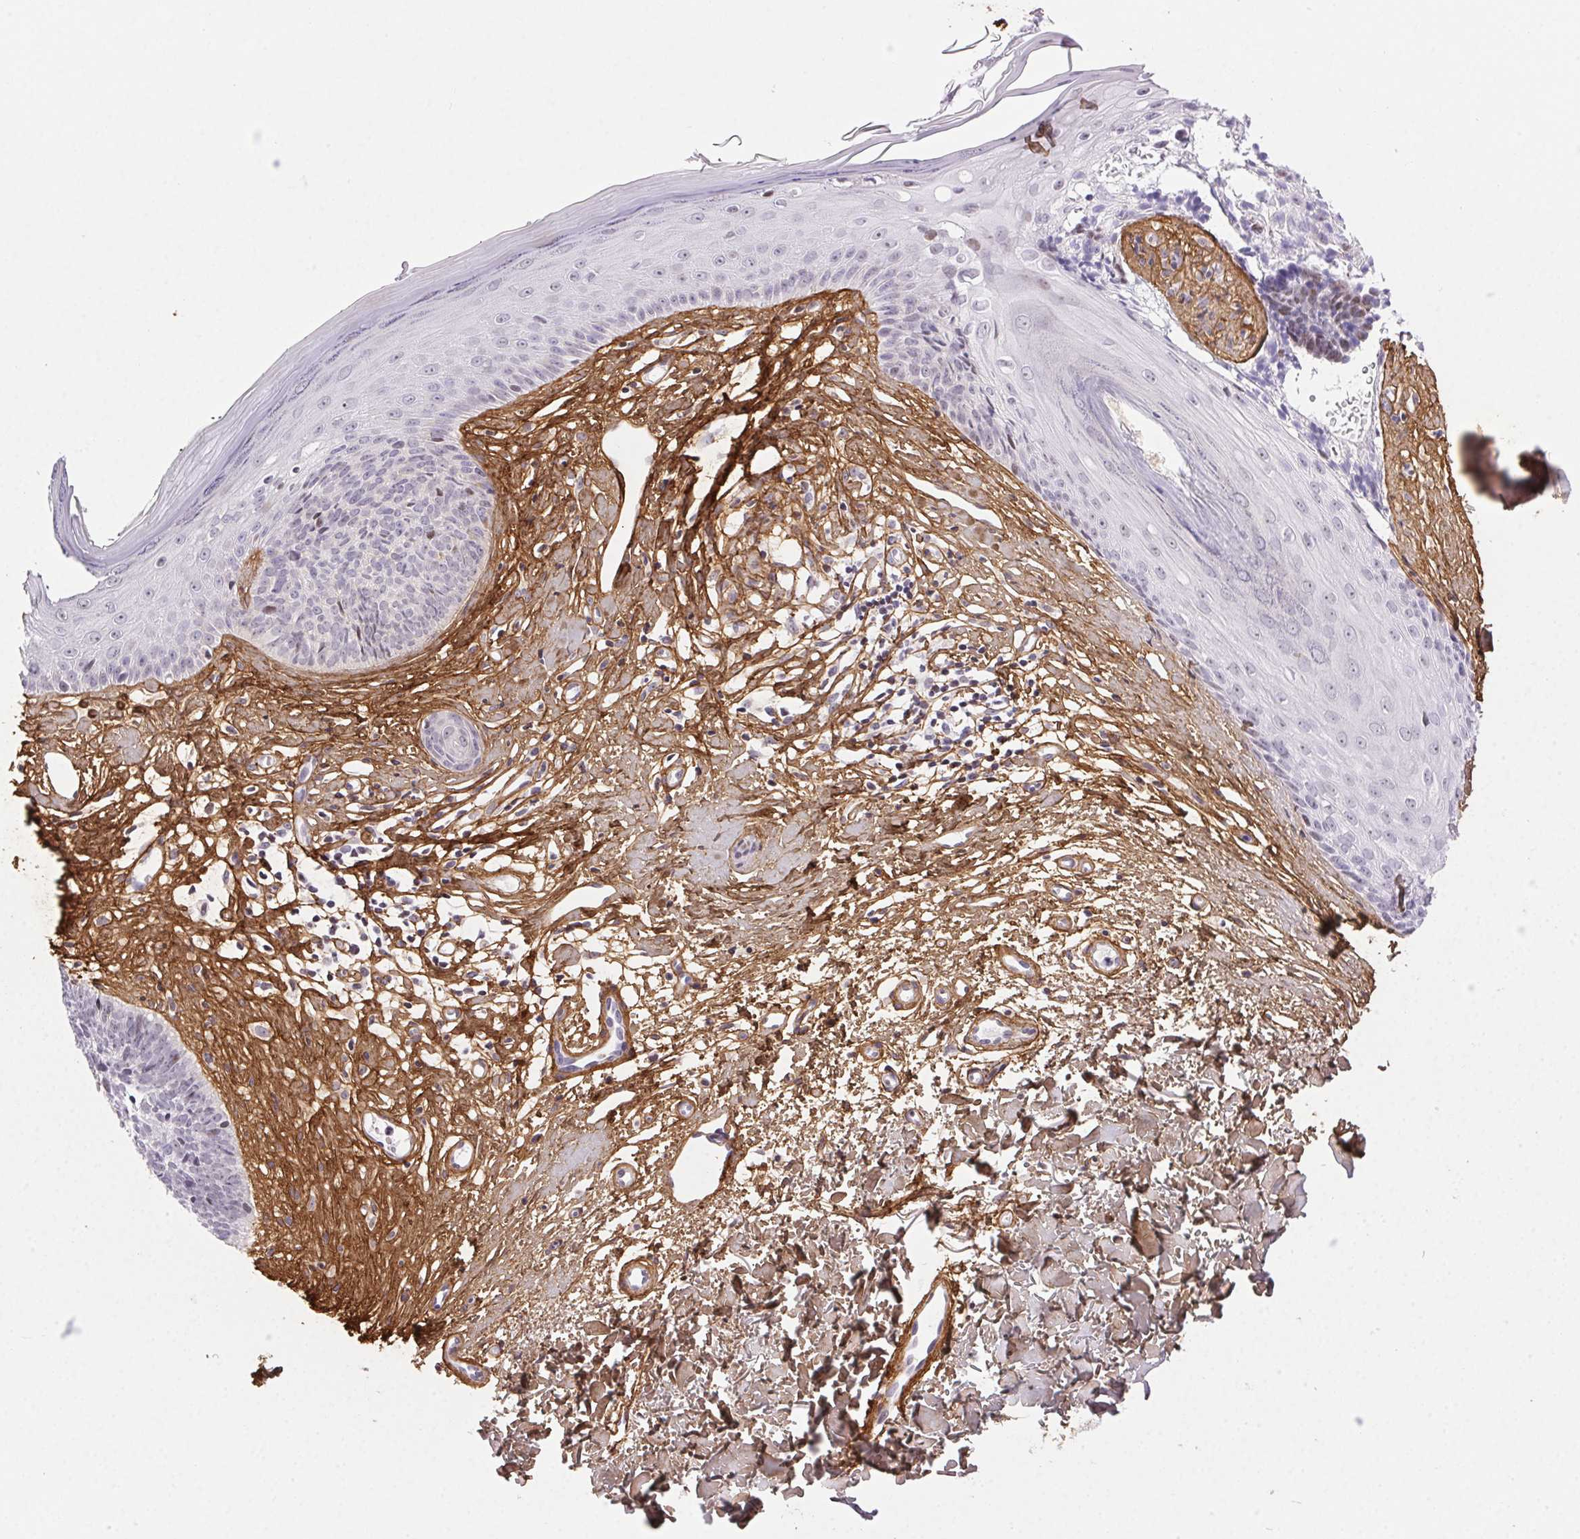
{"staining": {"intensity": "moderate", "quantity": "<25%", "location": "nuclear"}, "tissue": "skin cancer", "cell_type": "Tumor cells", "image_type": "cancer", "snomed": [{"axis": "morphology", "description": "Basal cell carcinoma"}, {"axis": "topography", "description": "Skin"}], "caption": "A brown stain highlights moderate nuclear expression of a protein in skin cancer tumor cells.", "gene": "PDZD2", "patient": {"sex": "male", "age": 51}}